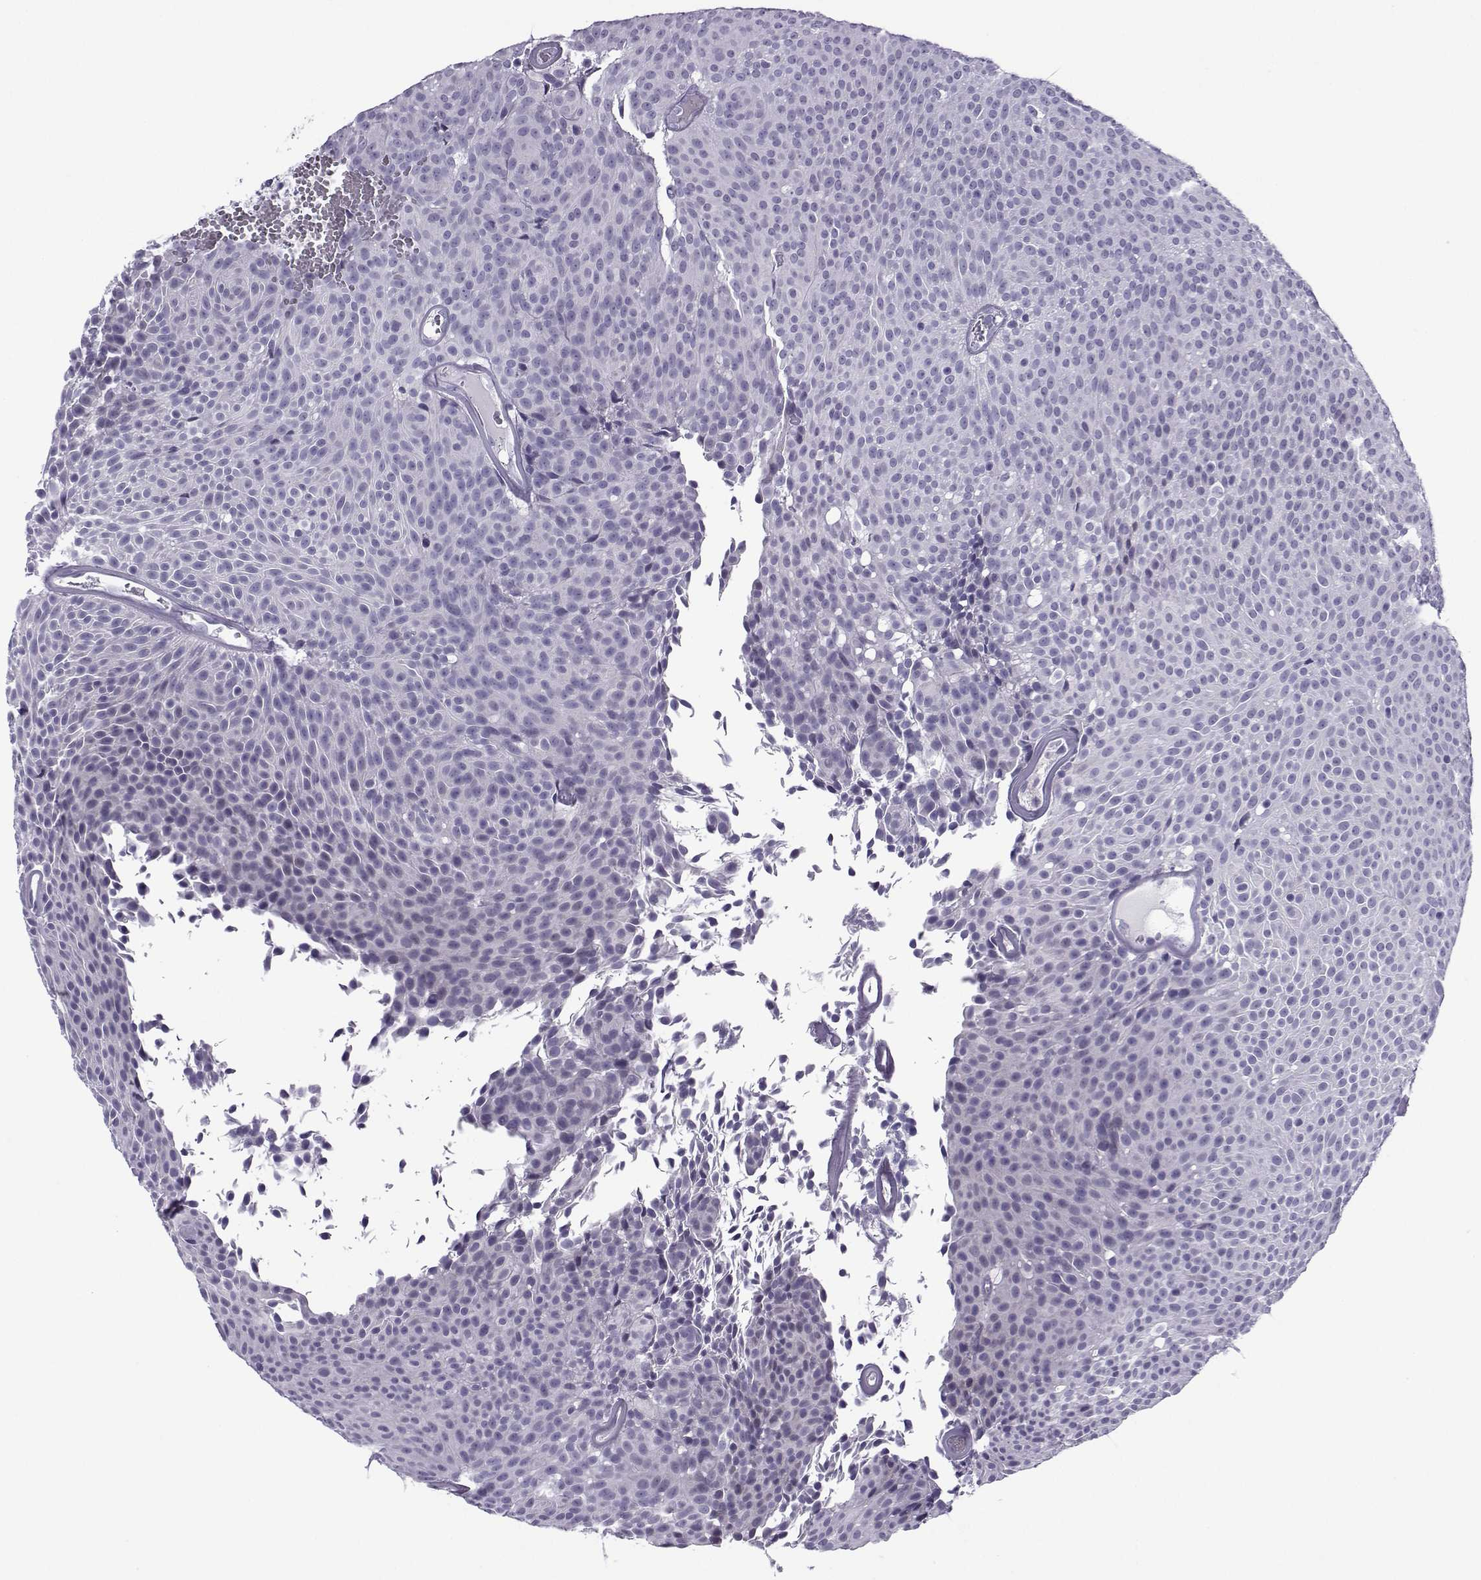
{"staining": {"intensity": "negative", "quantity": "none", "location": "none"}, "tissue": "urothelial cancer", "cell_type": "Tumor cells", "image_type": "cancer", "snomed": [{"axis": "morphology", "description": "Urothelial carcinoma, Low grade"}, {"axis": "topography", "description": "Urinary bladder"}], "caption": "The image reveals no significant positivity in tumor cells of urothelial carcinoma (low-grade).", "gene": "OIP5", "patient": {"sex": "male", "age": 77}}